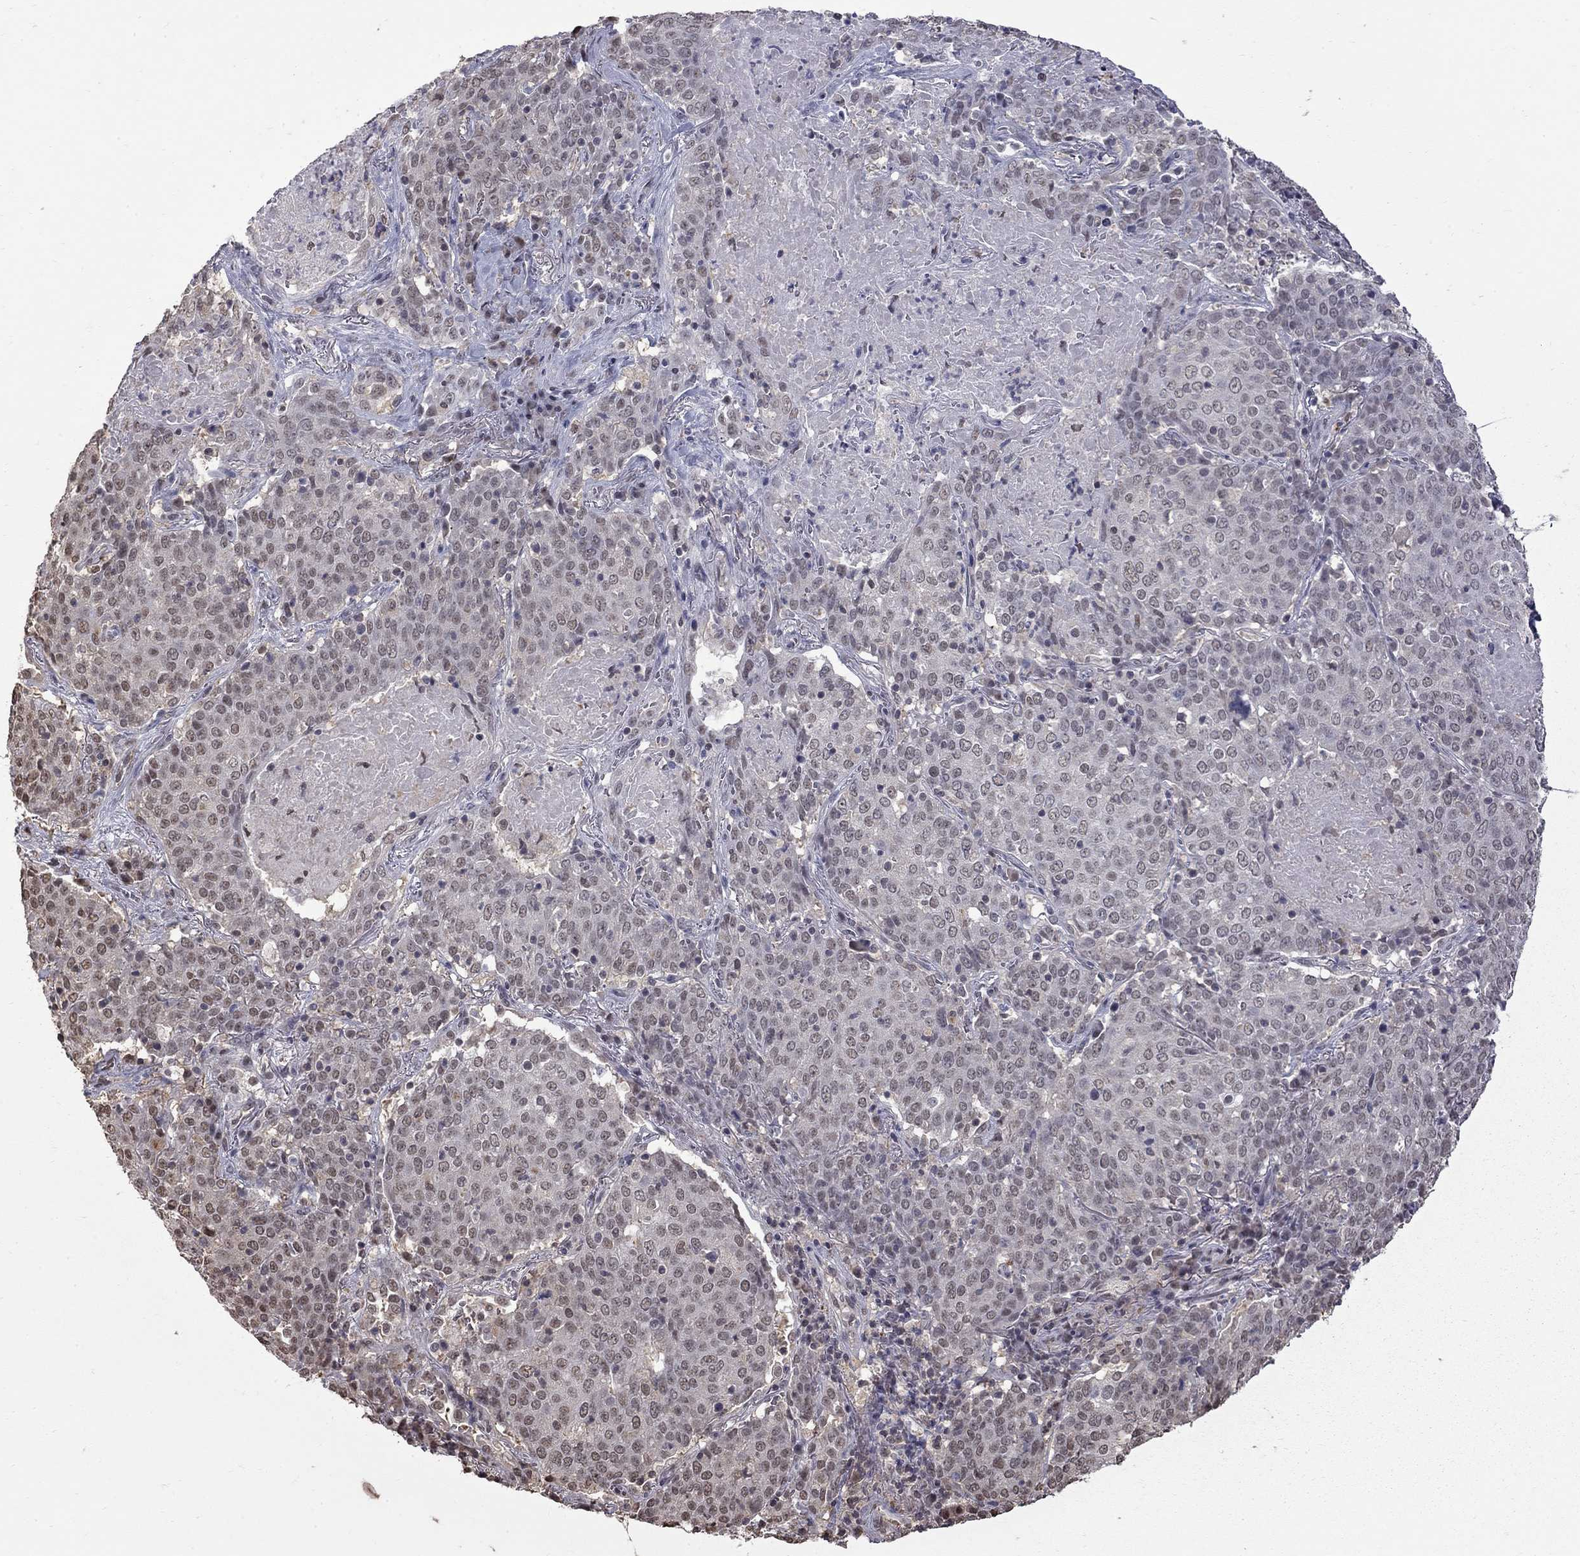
{"staining": {"intensity": "negative", "quantity": "none", "location": "none"}, "tissue": "lung cancer", "cell_type": "Tumor cells", "image_type": "cancer", "snomed": [{"axis": "morphology", "description": "Squamous cell carcinoma, NOS"}, {"axis": "topography", "description": "Lung"}], "caption": "Lung cancer (squamous cell carcinoma) was stained to show a protein in brown. There is no significant positivity in tumor cells. (Stains: DAB immunohistochemistry with hematoxylin counter stain, Microscopy: brightfield microscopy at high magnification).", "gene": "RFWD3", "patient": {"sex": "male", "age": 82}}